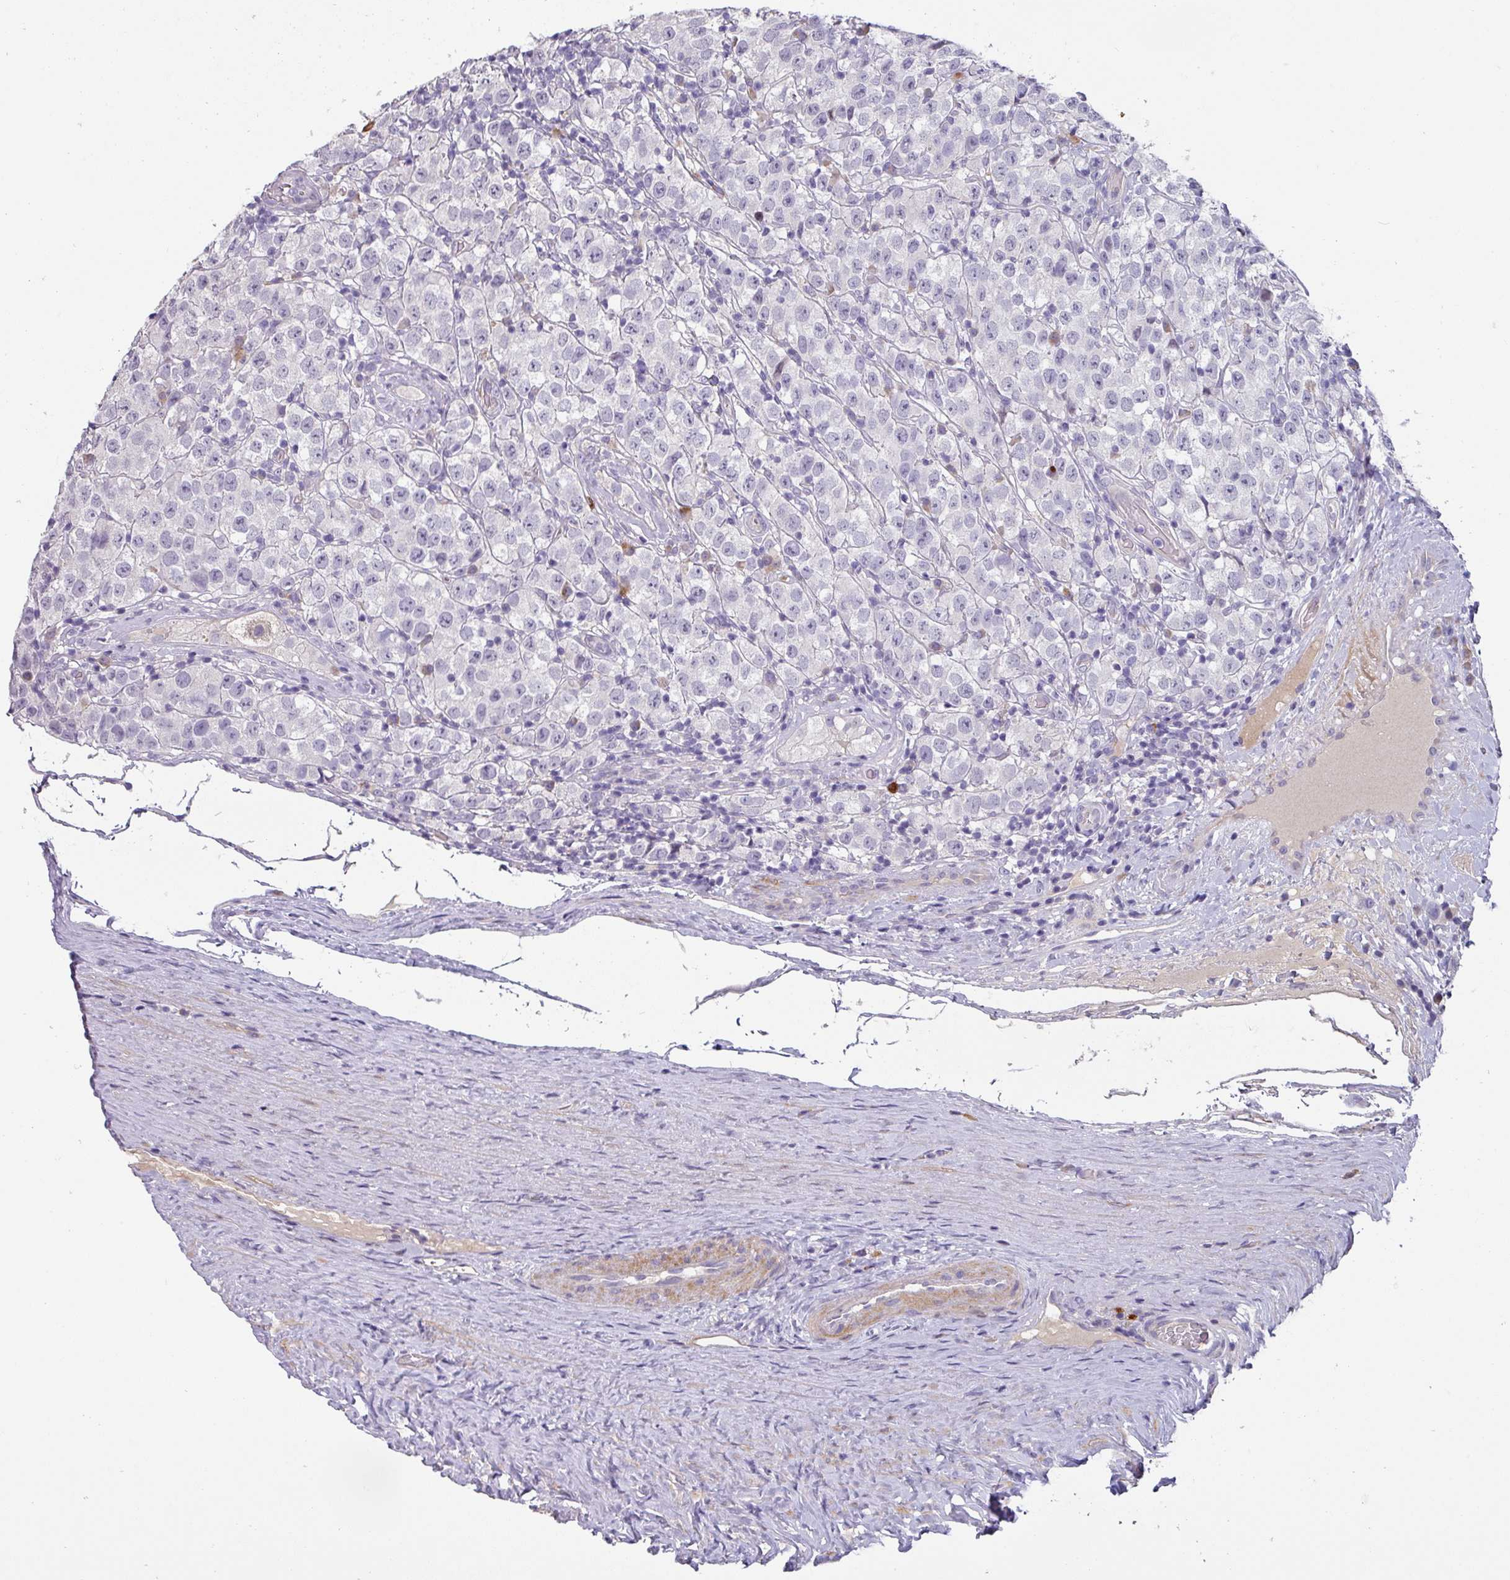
{"staining": {"intensity": "negative", "quantity": "none", "location": "none"}, "tissue": "testis cancer", "cell_type": "Tumor cells", "image_type": "cancer", "snomed": [{"axis": "morphology", "description": "Seminoma, NOS"}, {"axis": "morphology", "description": "Carcinoma, Embryonal, NOS"}, {"axis": "topography", "description": "Testis"}], "caption": "The image reveals no significant positivity in tumor cells of embryonal carcinoma (testis).", "gene": "KLHL3", "patient": {"sex": "male", "age": 41}}